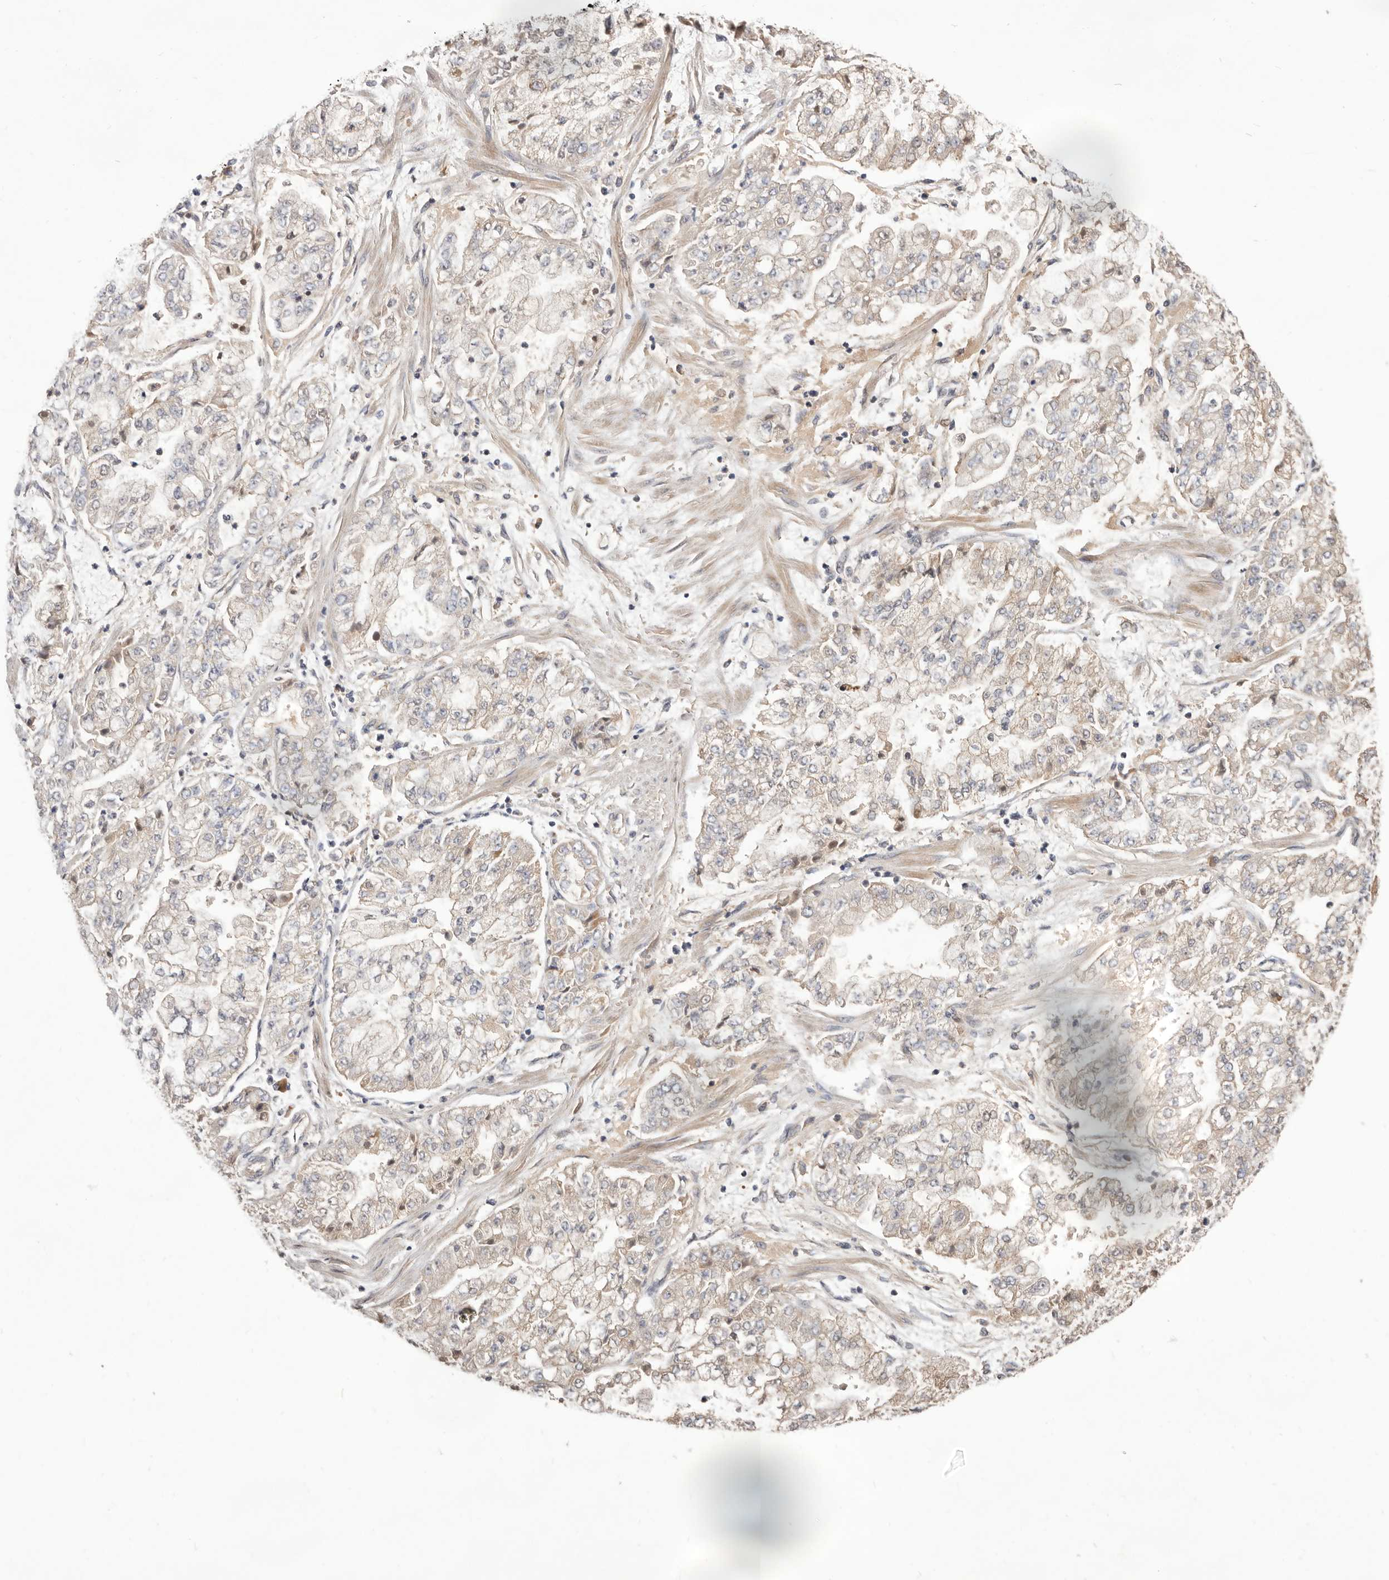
{"staining": {"intensity": "weak", "quantity": "25%-75%", "location": "cytoplasmic/membranous"}, "tissue": "stomach cancer", "cell_type": "Tumor cells", "image_type": "cancer", "snomed": [{"axis": "morphology", "description": "Adenocarcinoma, NOS"}, {"axis": "topography", "description": "Stomach"}], "caption": "Tumor cells show weak cytoplasmic/membranous positivity in approximately 25%-75% of cells in stomach cancer.", "gene": "DOP1A", "patient": {"sex": "male", "age": 76}}